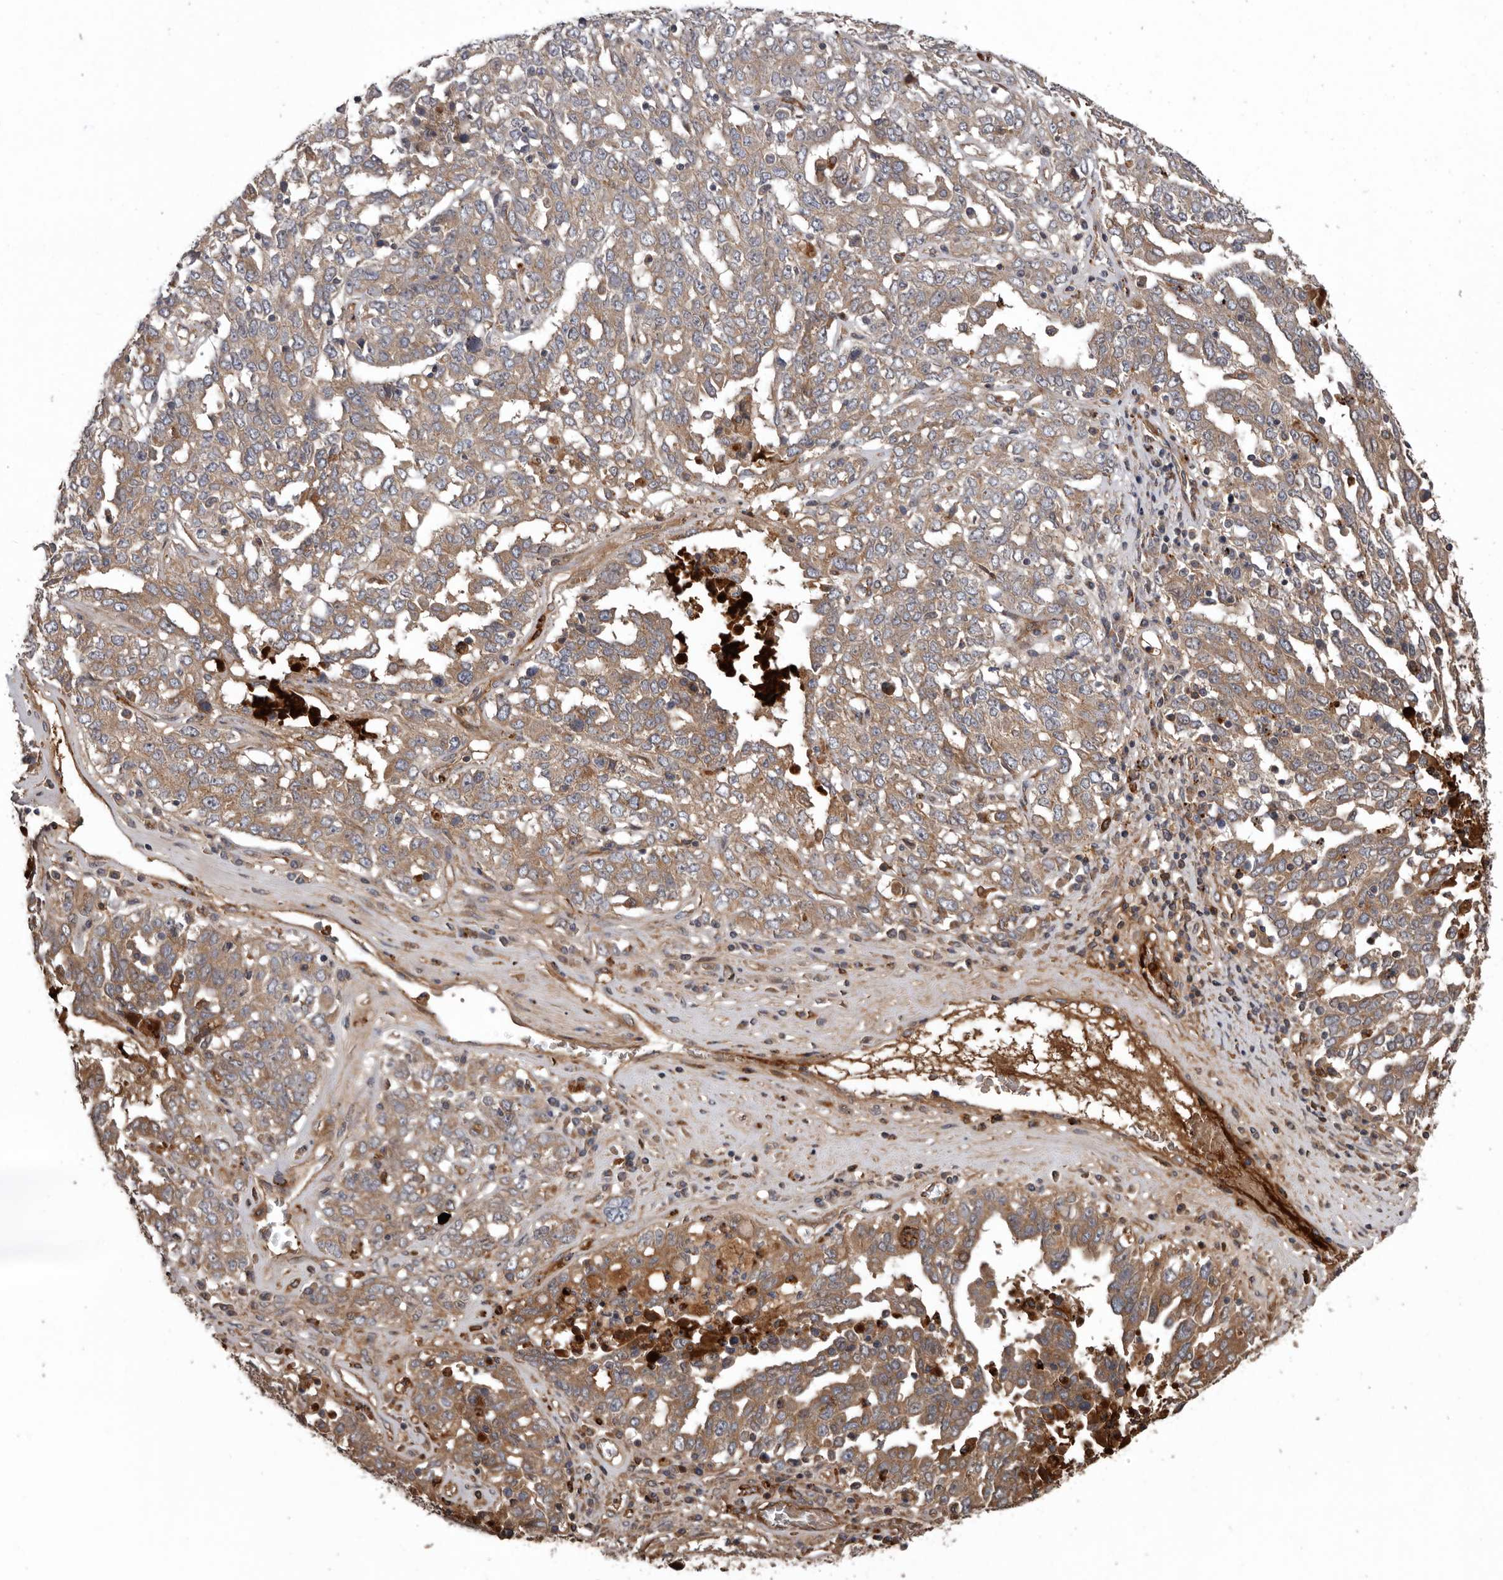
{"staining": {"intensity": "moderate", "quantity": ">75%", "location": "cytoplasmic/membranous"}, "tissue": "ovarian cancer", "cell_type": "Tumor cells", "image_type": "cancer", "snomed": [{"axis": "morphology", "description": "Carcinoma, endometroid"}, {"axis": "topography", "description": "Ovary"}], "caption": "IHC photomicrograph of neoplastic tissue: ovarian endometroid carcinoma stained using immunohistochemistry (IHC) displays medium levels of moderate protein expression localized specifically in the cytoplasmic/membranous of tumor cells, appearing as a cytoplasmic/membranous brown color.", "gene": "ARHGEF5", "patient": {"sex": "female", "age": 62}}